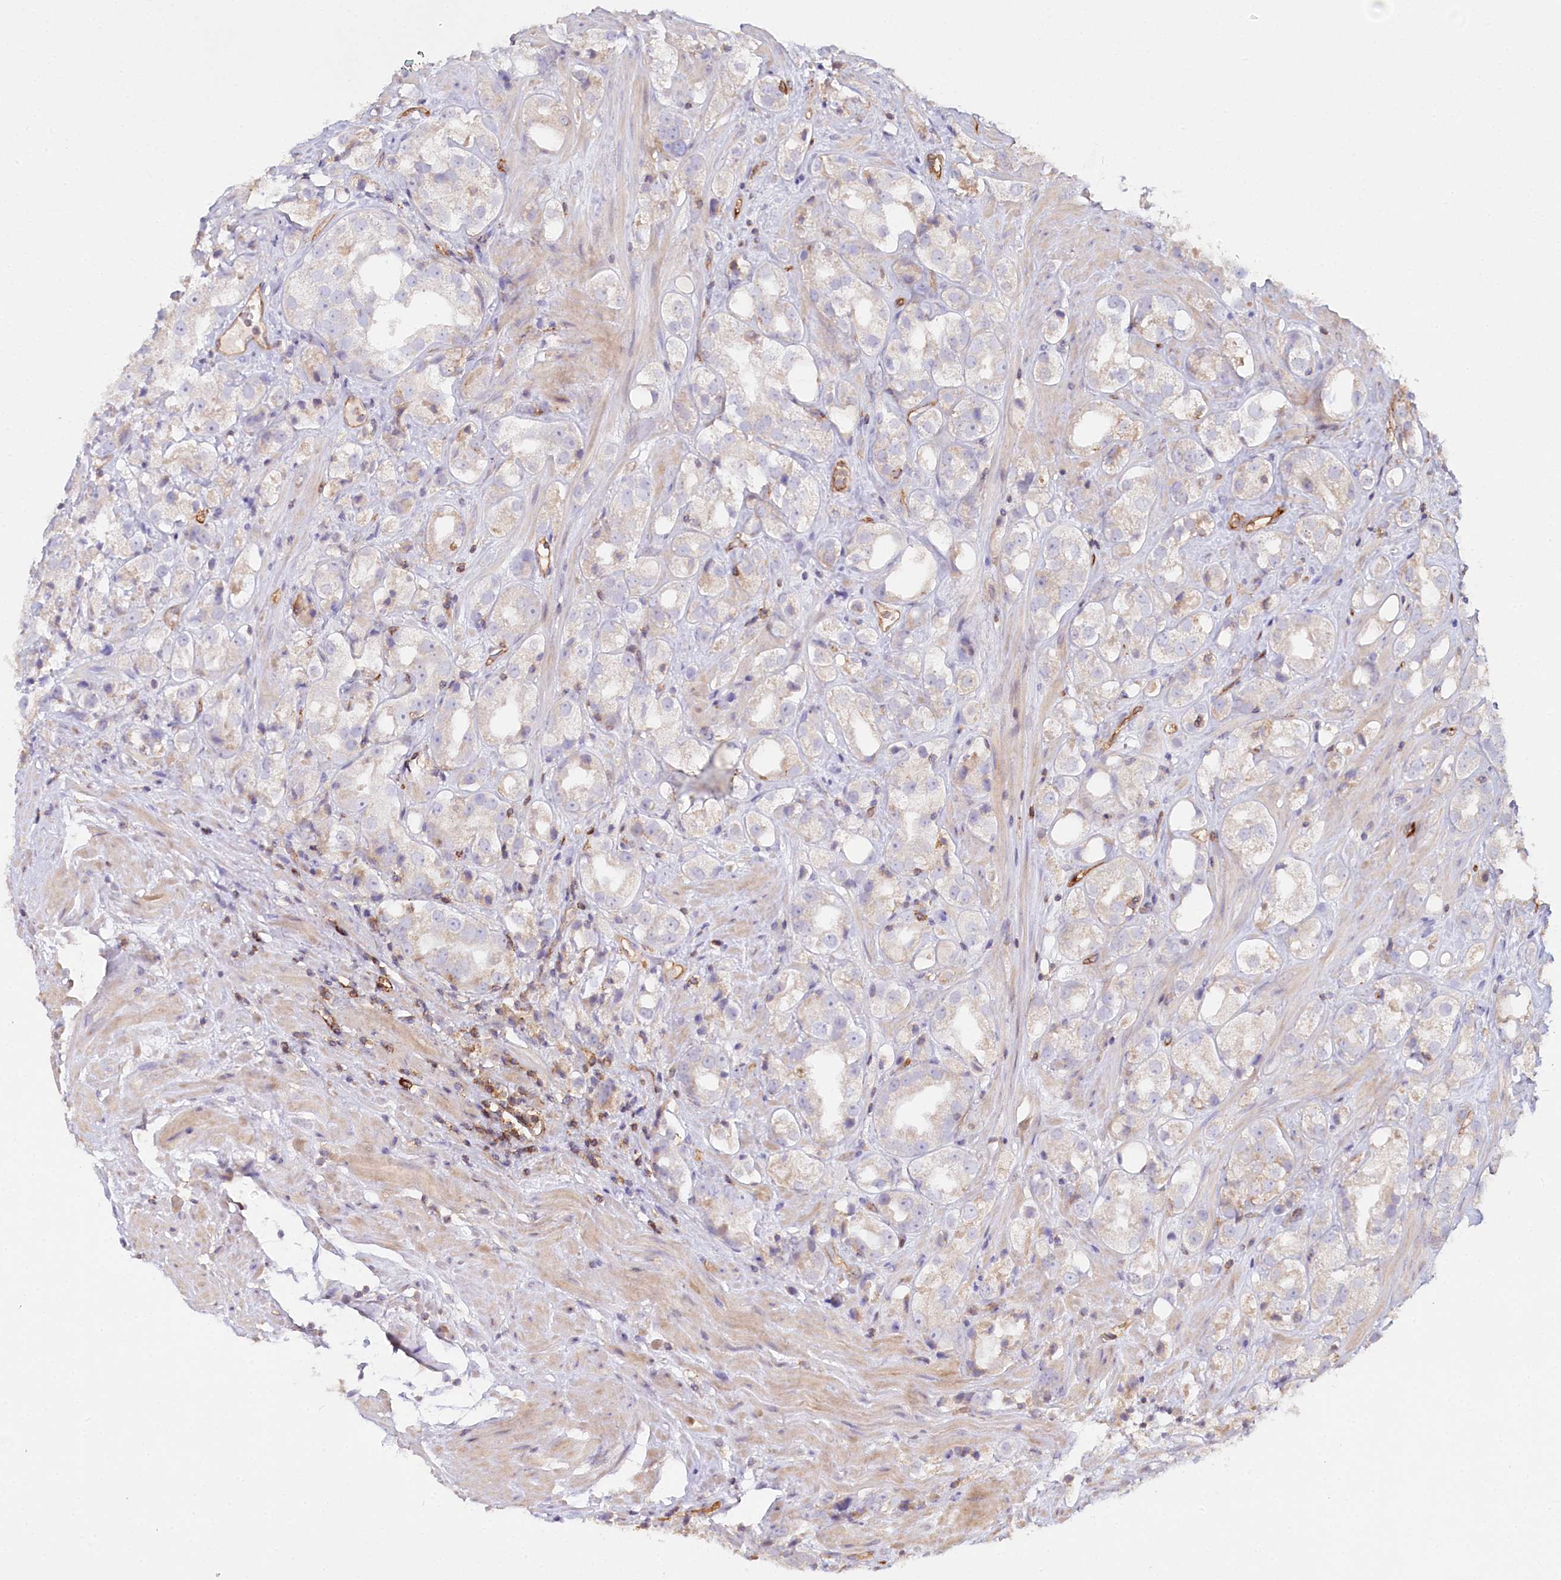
{"staining": {"intensity": "weak", "quantity": "<25%", "location": "cytoplasmic/membranous"}, "tissue": "prostate cancer", "cell_type": "Tumor cells", "image_type": "cancer", "snomed": [{"axis": "morphology", "description": "Adenocarcinoma, NOS"}, {"axis": "topography", "description": "Prostate"}], "caption": "The IHC image has no significant staining in tumor cells of prostate cancer (adenocarcinoma) tissue.", "gene": "RBP5", "patient": {"sex": "male", "age": 79}}